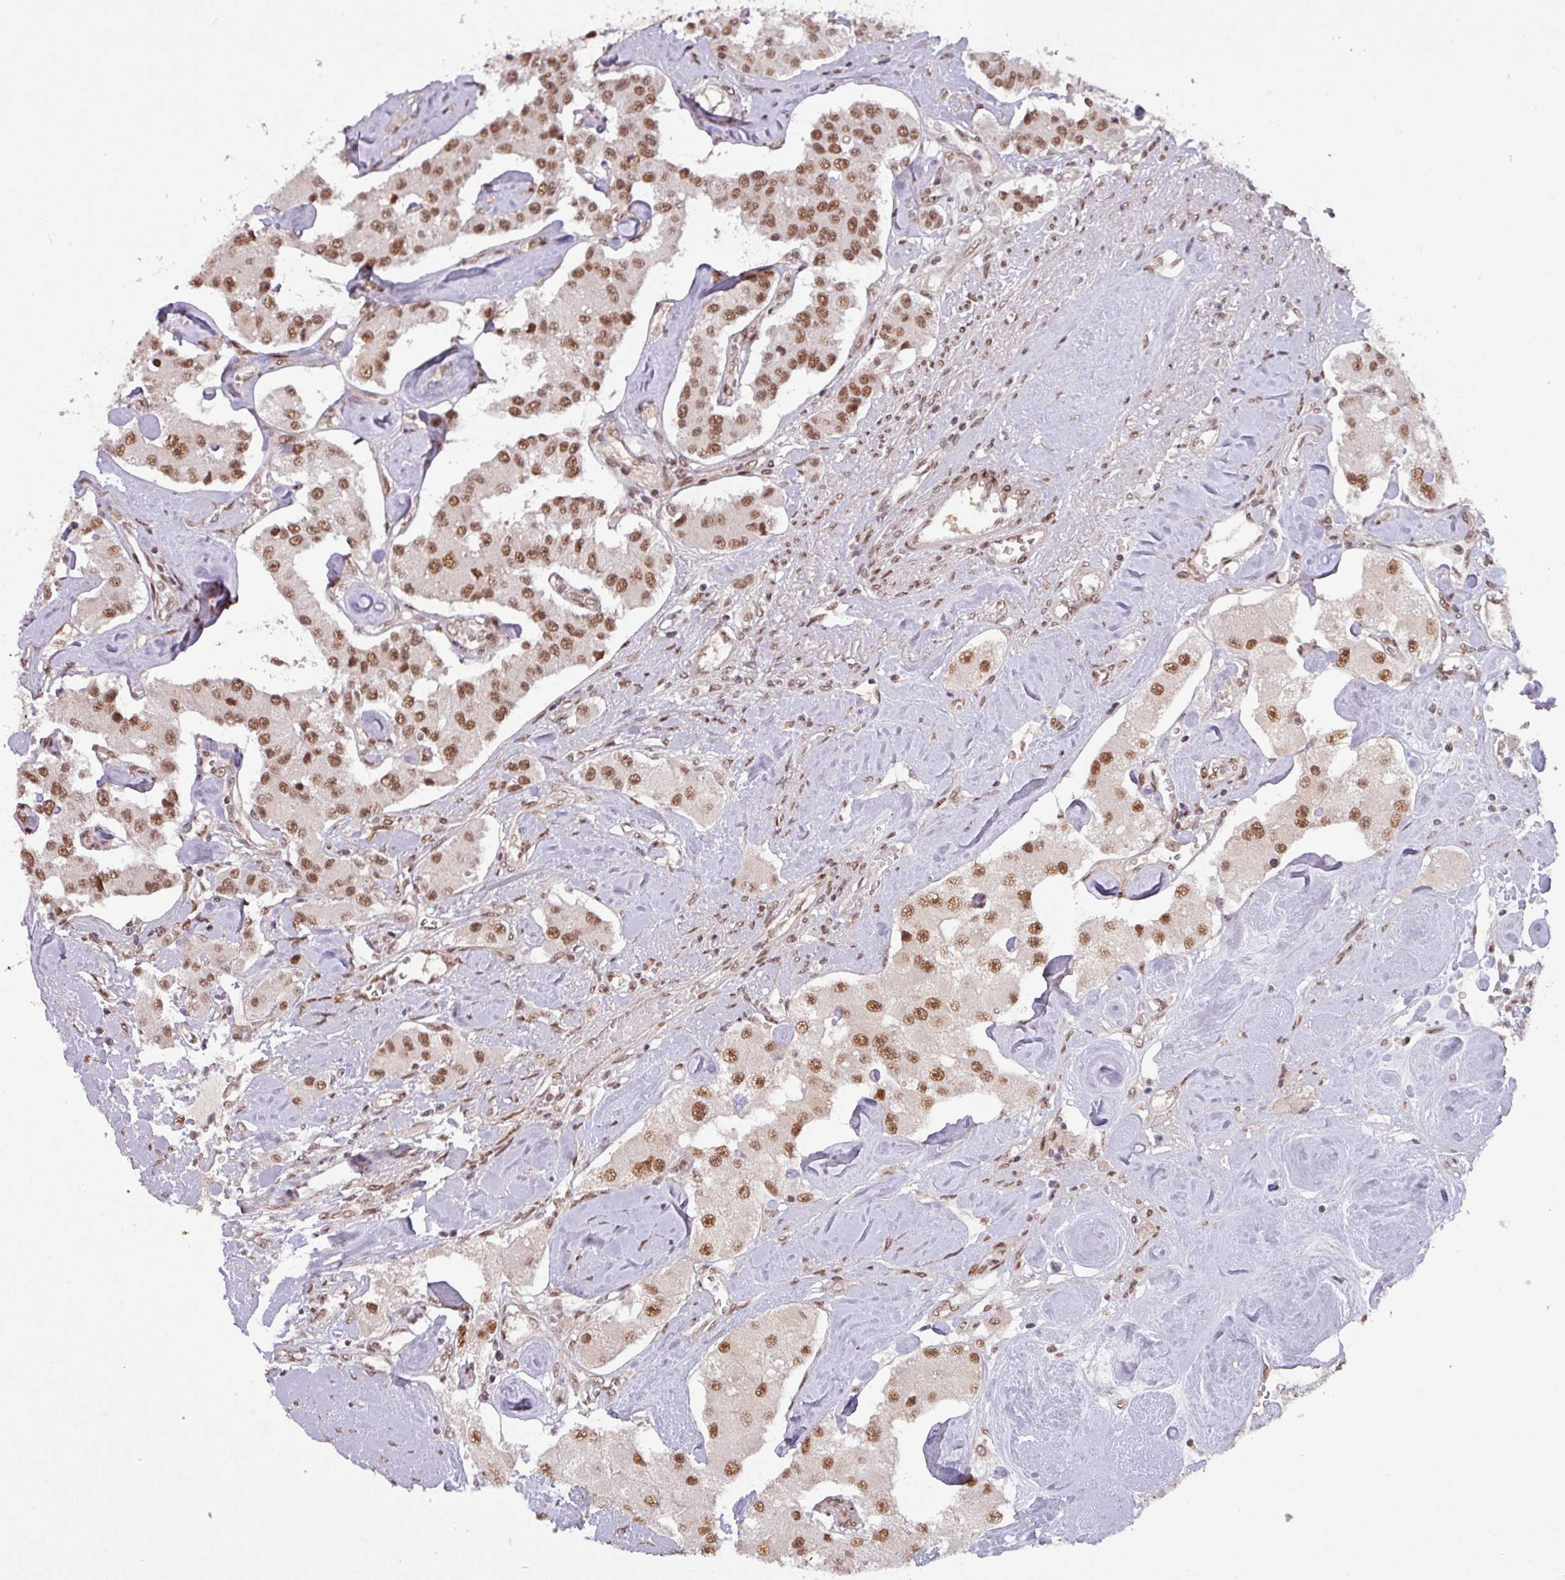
{"staining": {"intensity": "moderate", "quantity": ">75%", "location": "nuclear"}, "tissue": "carcinoid", "cell_type": "Tumor cells", "image_type": "cancer", "snomed": [{"axis": "morphology", "description": "Carcinoid, malignant, NOS"}, {"axis": "topography", "description": "Pancreas"}], "caption": "Immunohistochemical staining of human carcinoid shows medium levels of moderate nuclear protein staining in about >75% of tumor cells.", "gene": "SRSF2", "patient": {"sex": "male", "age": 41}}